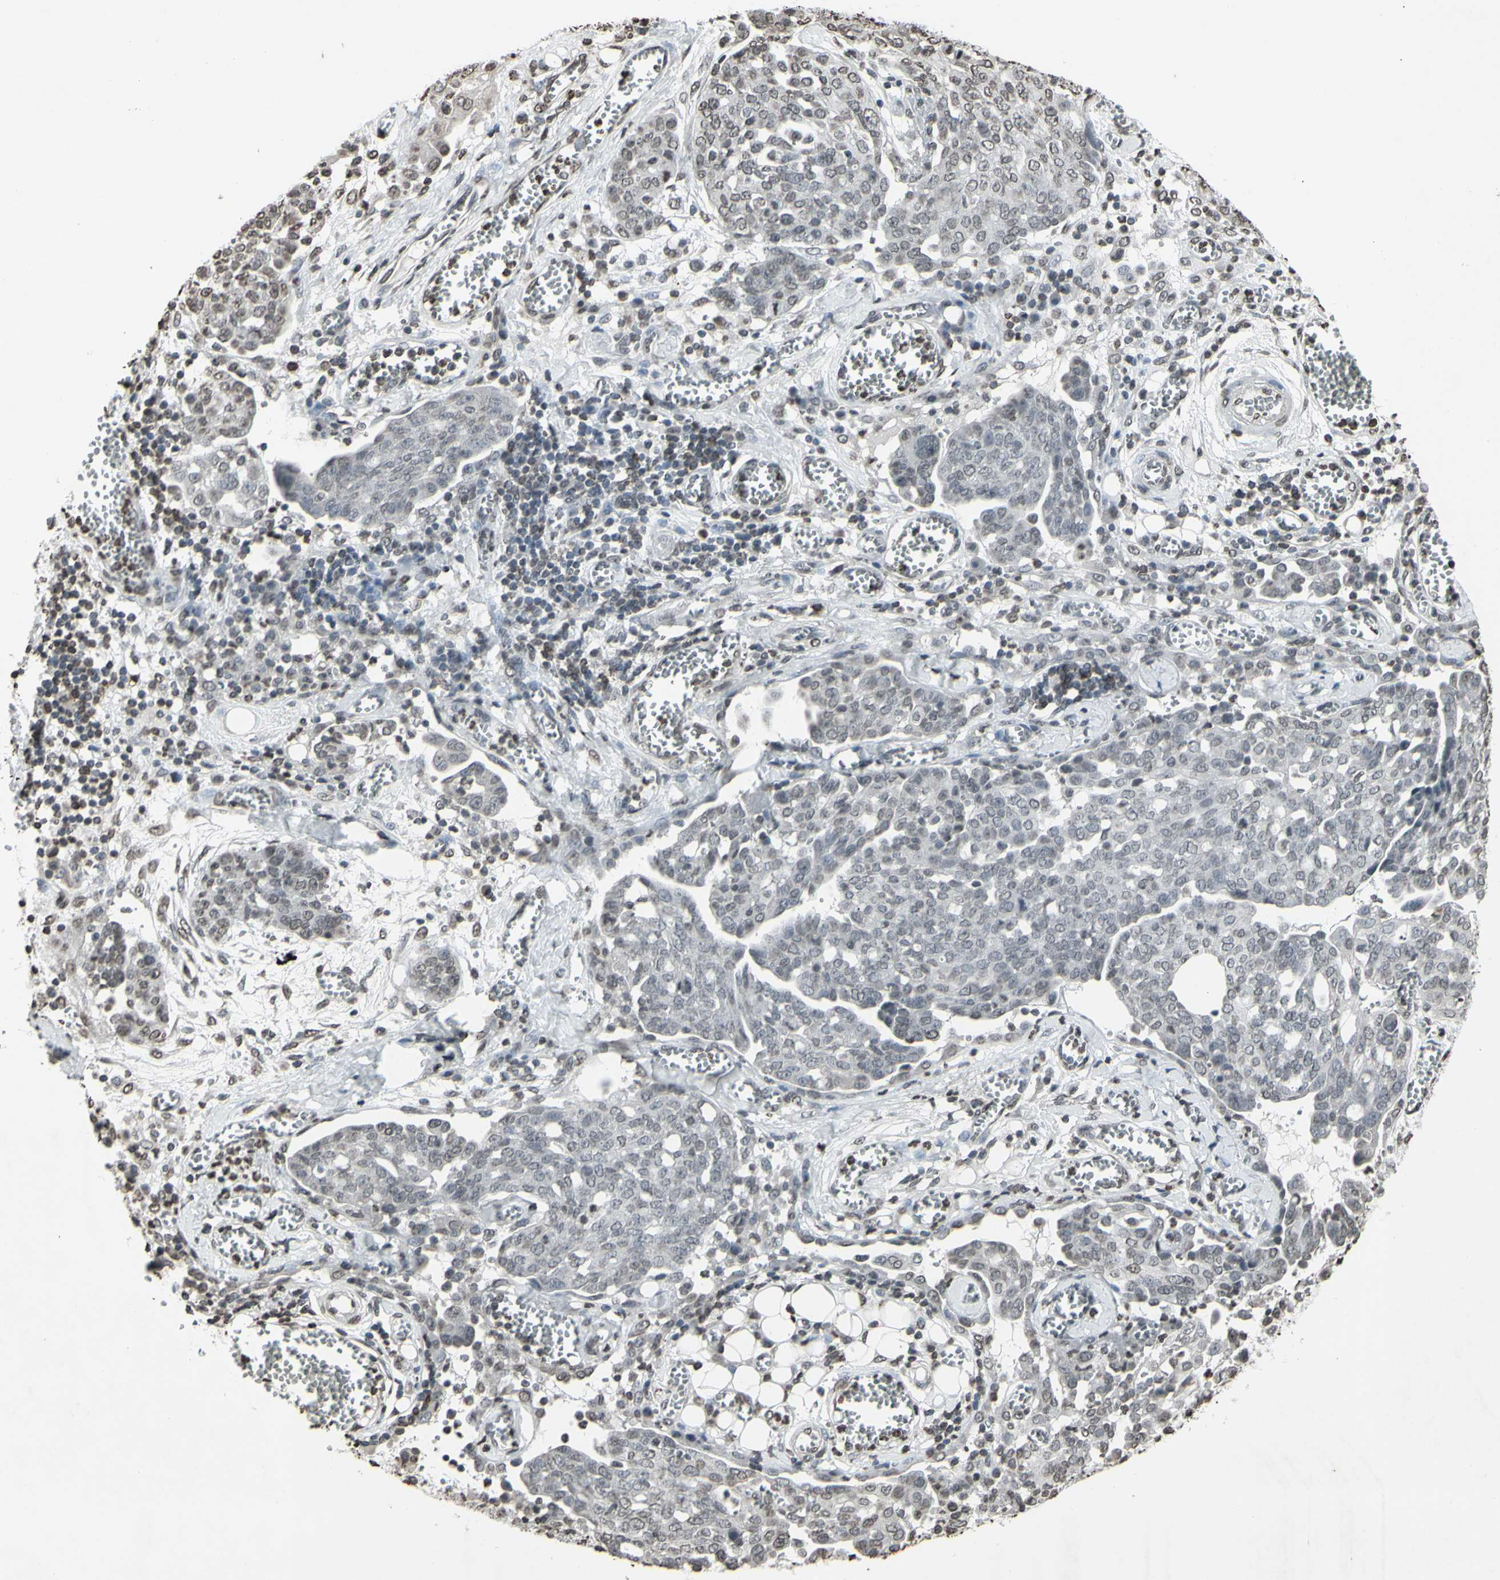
{"staining": {"intensity": "negative", "quantity": "none", "location": "none"}, "tissue": "ovarian cancer", "cell_type": "Tumor cells", "image_type": "cancer", "snomed": [{"axis": "morphology", "description": "Cystadenocarcinoma, serous, NOS"}, {"axis": "topography", "description": "Soft tissue"}, {"axis": "topography", "description": "Ovary"}], "caption": "DAB immunohistochemical staining of serous cystadenocarcinoma (ovarian) exhibits no significant staining in tumor cells.", "gene": "CD79B", "patient": {"sex": "female", "age": 57}}